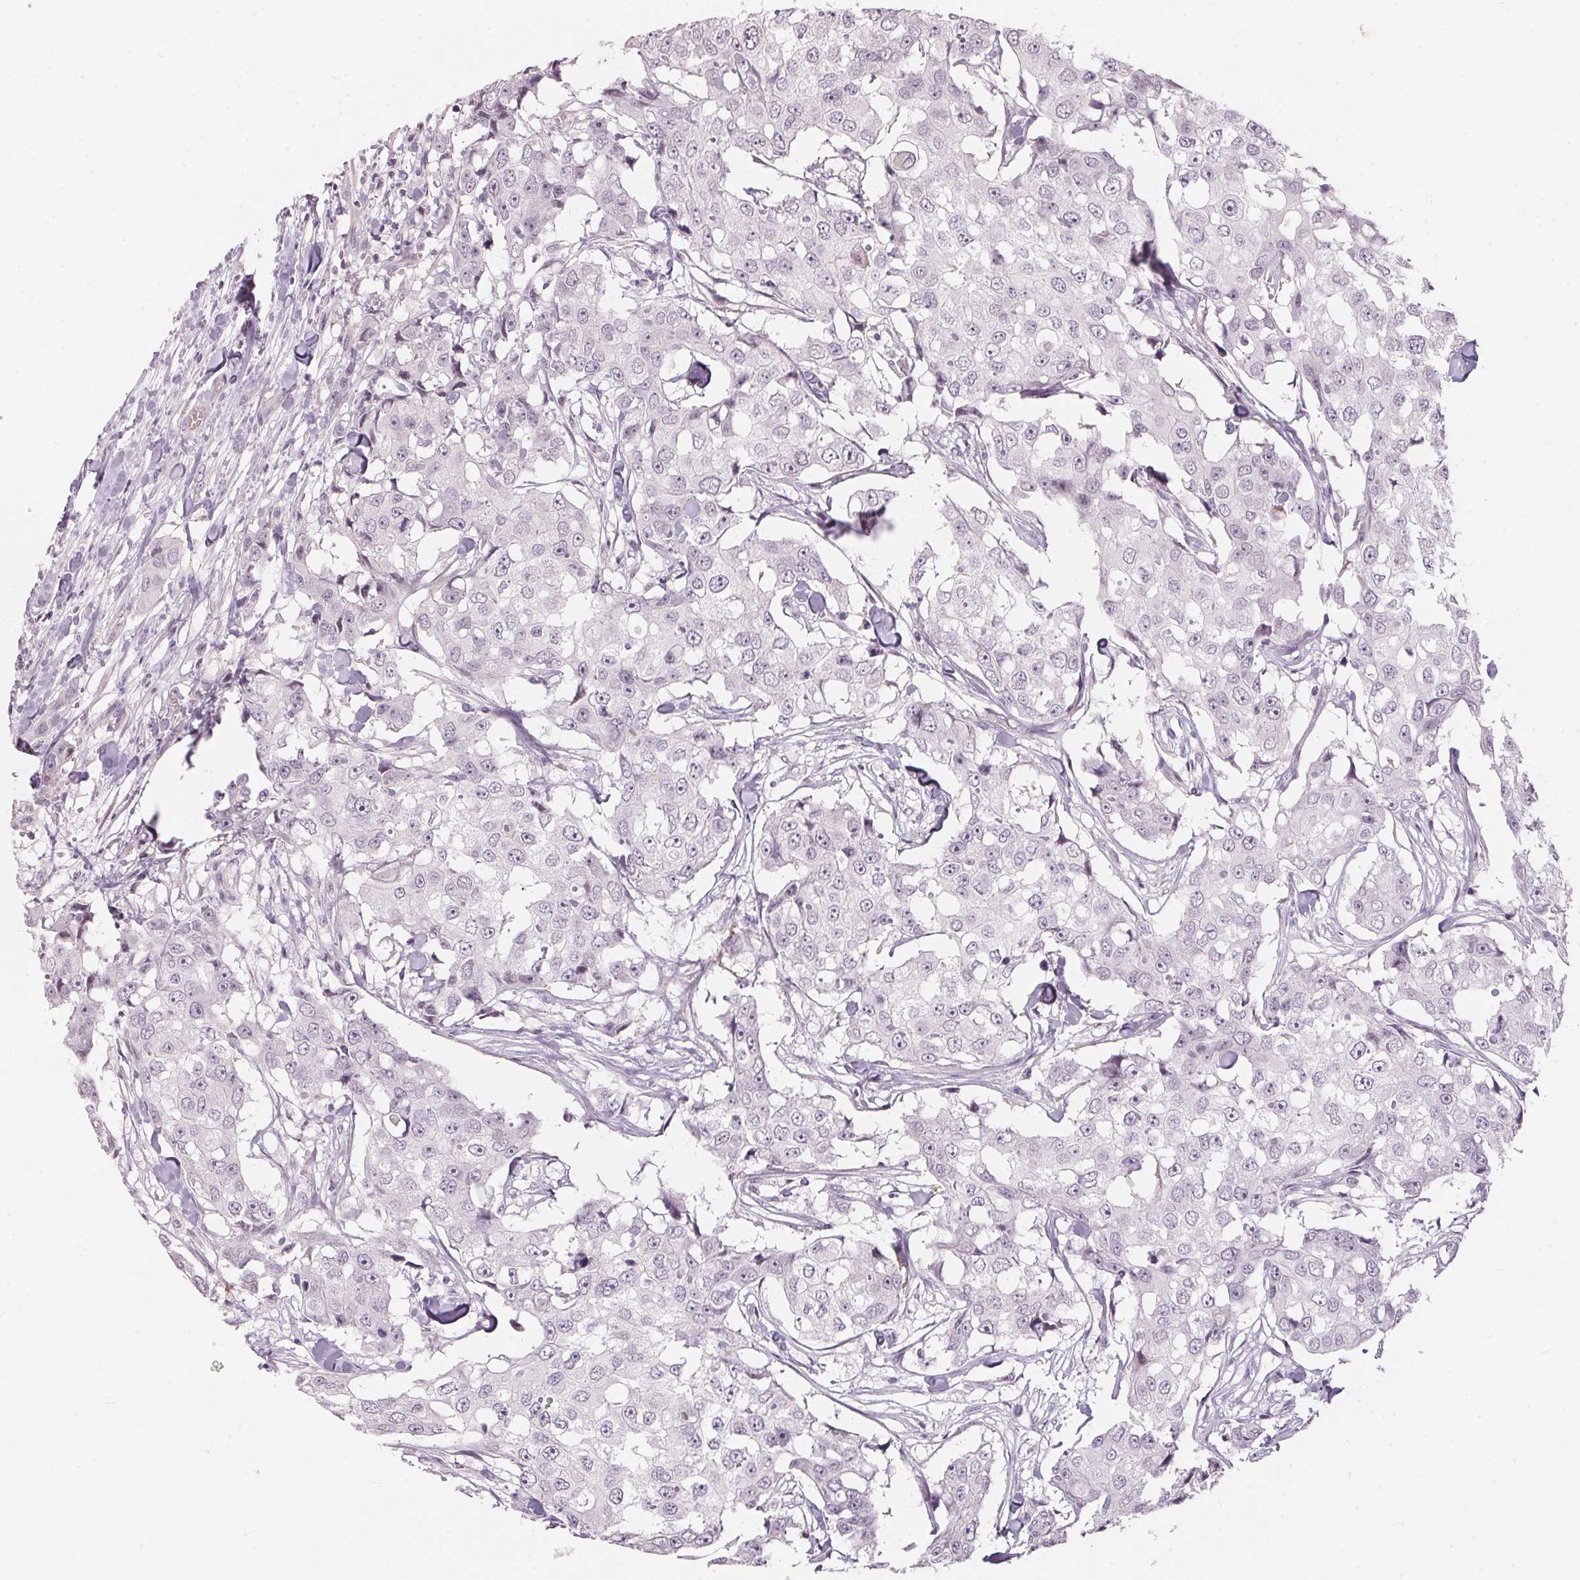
{"staining": {"intensity": "negative", "quantity": "none", "location": "none"}, "tissue": "breast cancer", "cell_type": "Tumor cells", "image_type": "cancer", "snomed": [{"axis": "morphology", "description": "Duct carcinoma"}, {"axis": "topography", "description": "Breast"}], "caption": "An immunohistochemistry micrograph of infiltrating ductal carcinoma (breast) is shown. There is no staining in tumor cells of infiltrating ductal carcinoma (breast). The staining was performed using DAB (3,3'-diaminobenzidine) to visualize the protein expression in brown, while the nuclei were stained in blue with hematoxylin (Magnification: 20x).", "gene": "GDAP1L1", "patient": {"sex": "female", "age": 27}}